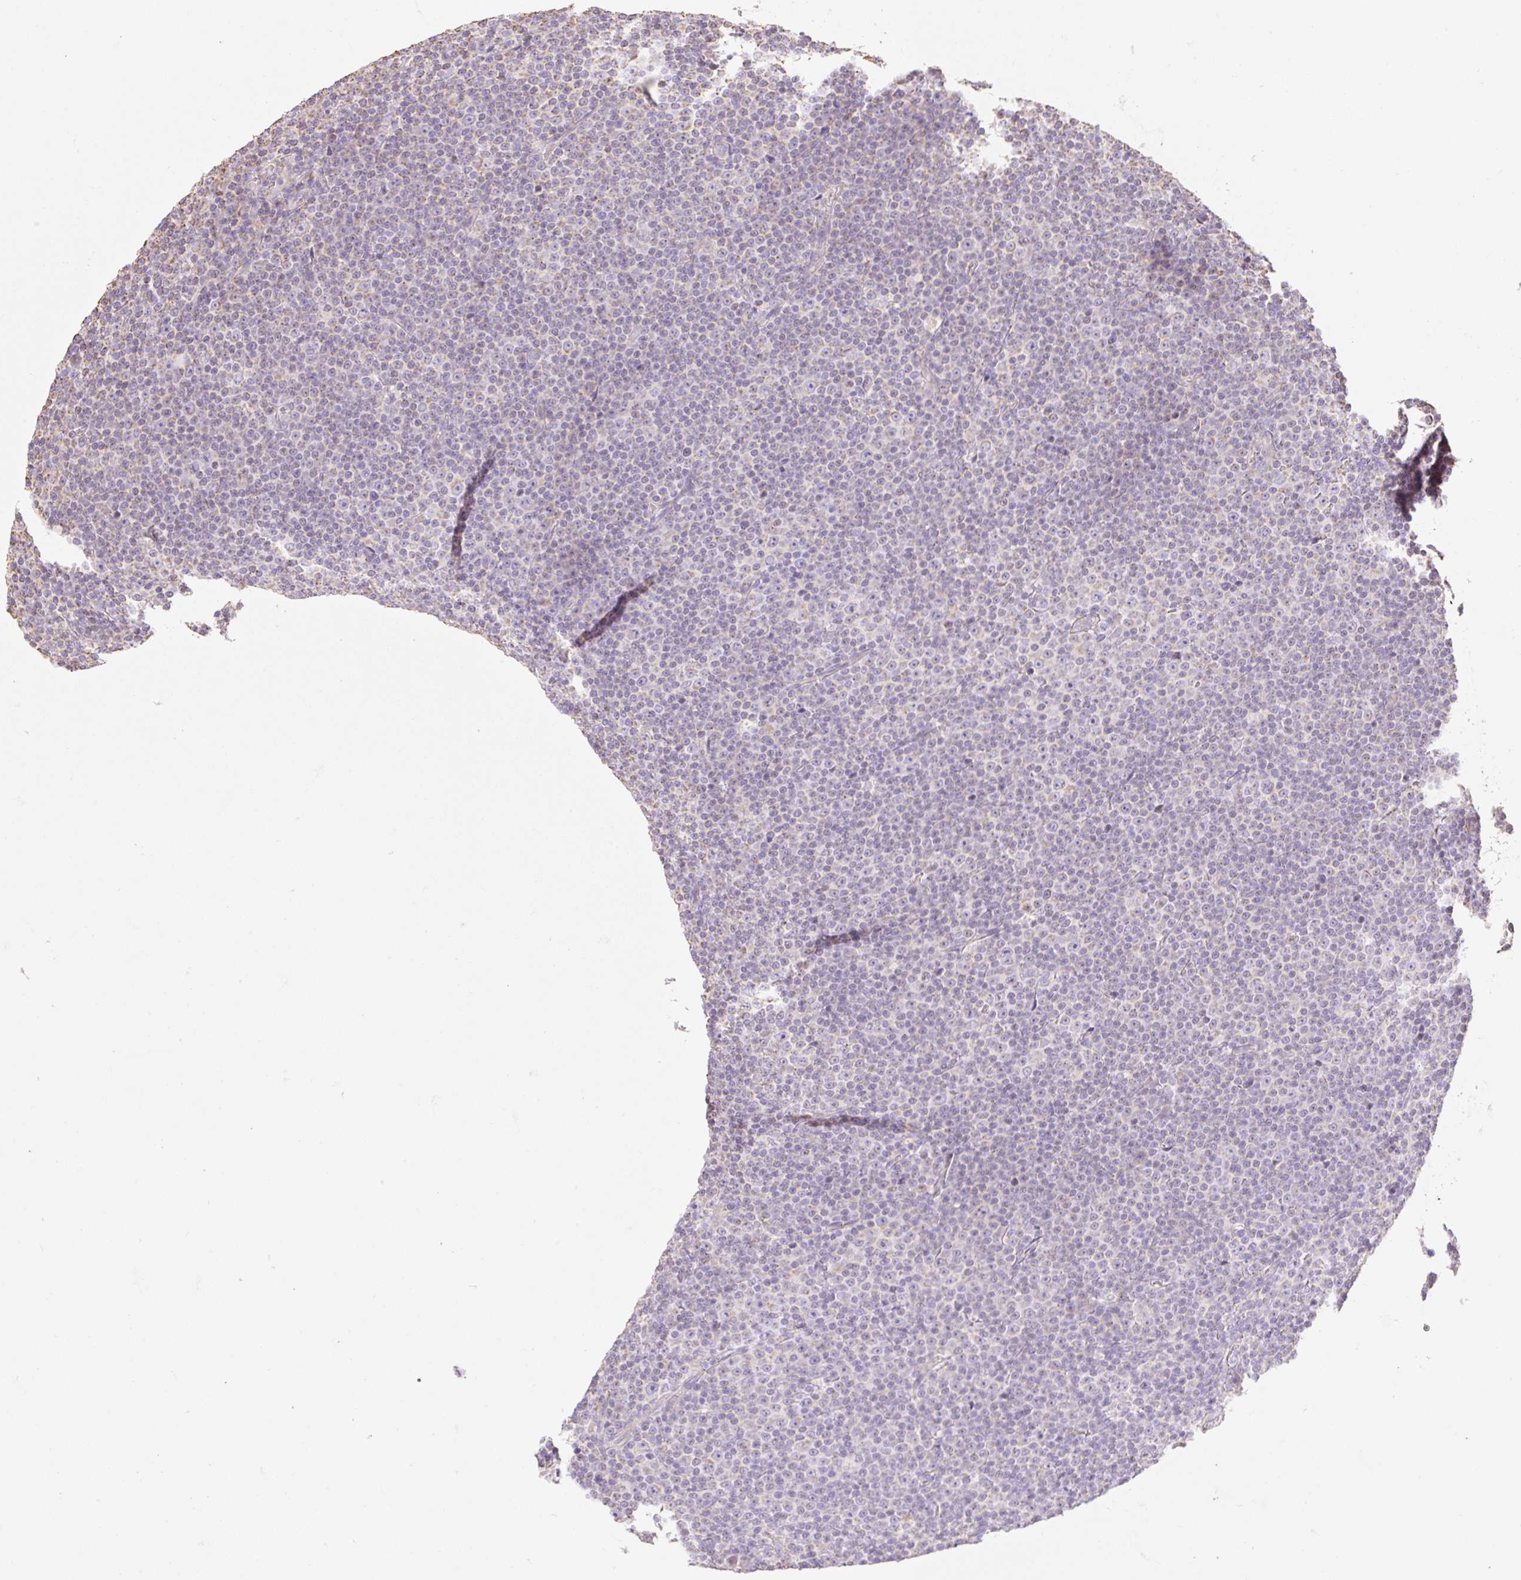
{"staining": {"intensity": "negative", "quantity": "none", "location": "none"}, "tissue": "lymphoma", "cell_type": "Tumor cells", "image_type": "cancer", "snomed": [{"axis": "morphology", "description": "Malignant lymphoma, non-Hodgkin's type, Low grade"}, {"axis": "topography", "description": "Lymph node"}], "caption": "DAB immunohistochemical staining of low-grade malignant lymphoma, non-Hodgkin's type shows no significant expression in tumor cells. (DAB immunohistochemistry (IHC) with hematoxylin counter stain).", "gene": "DHX35", "patient": {"sex": "female", "age": 67}}